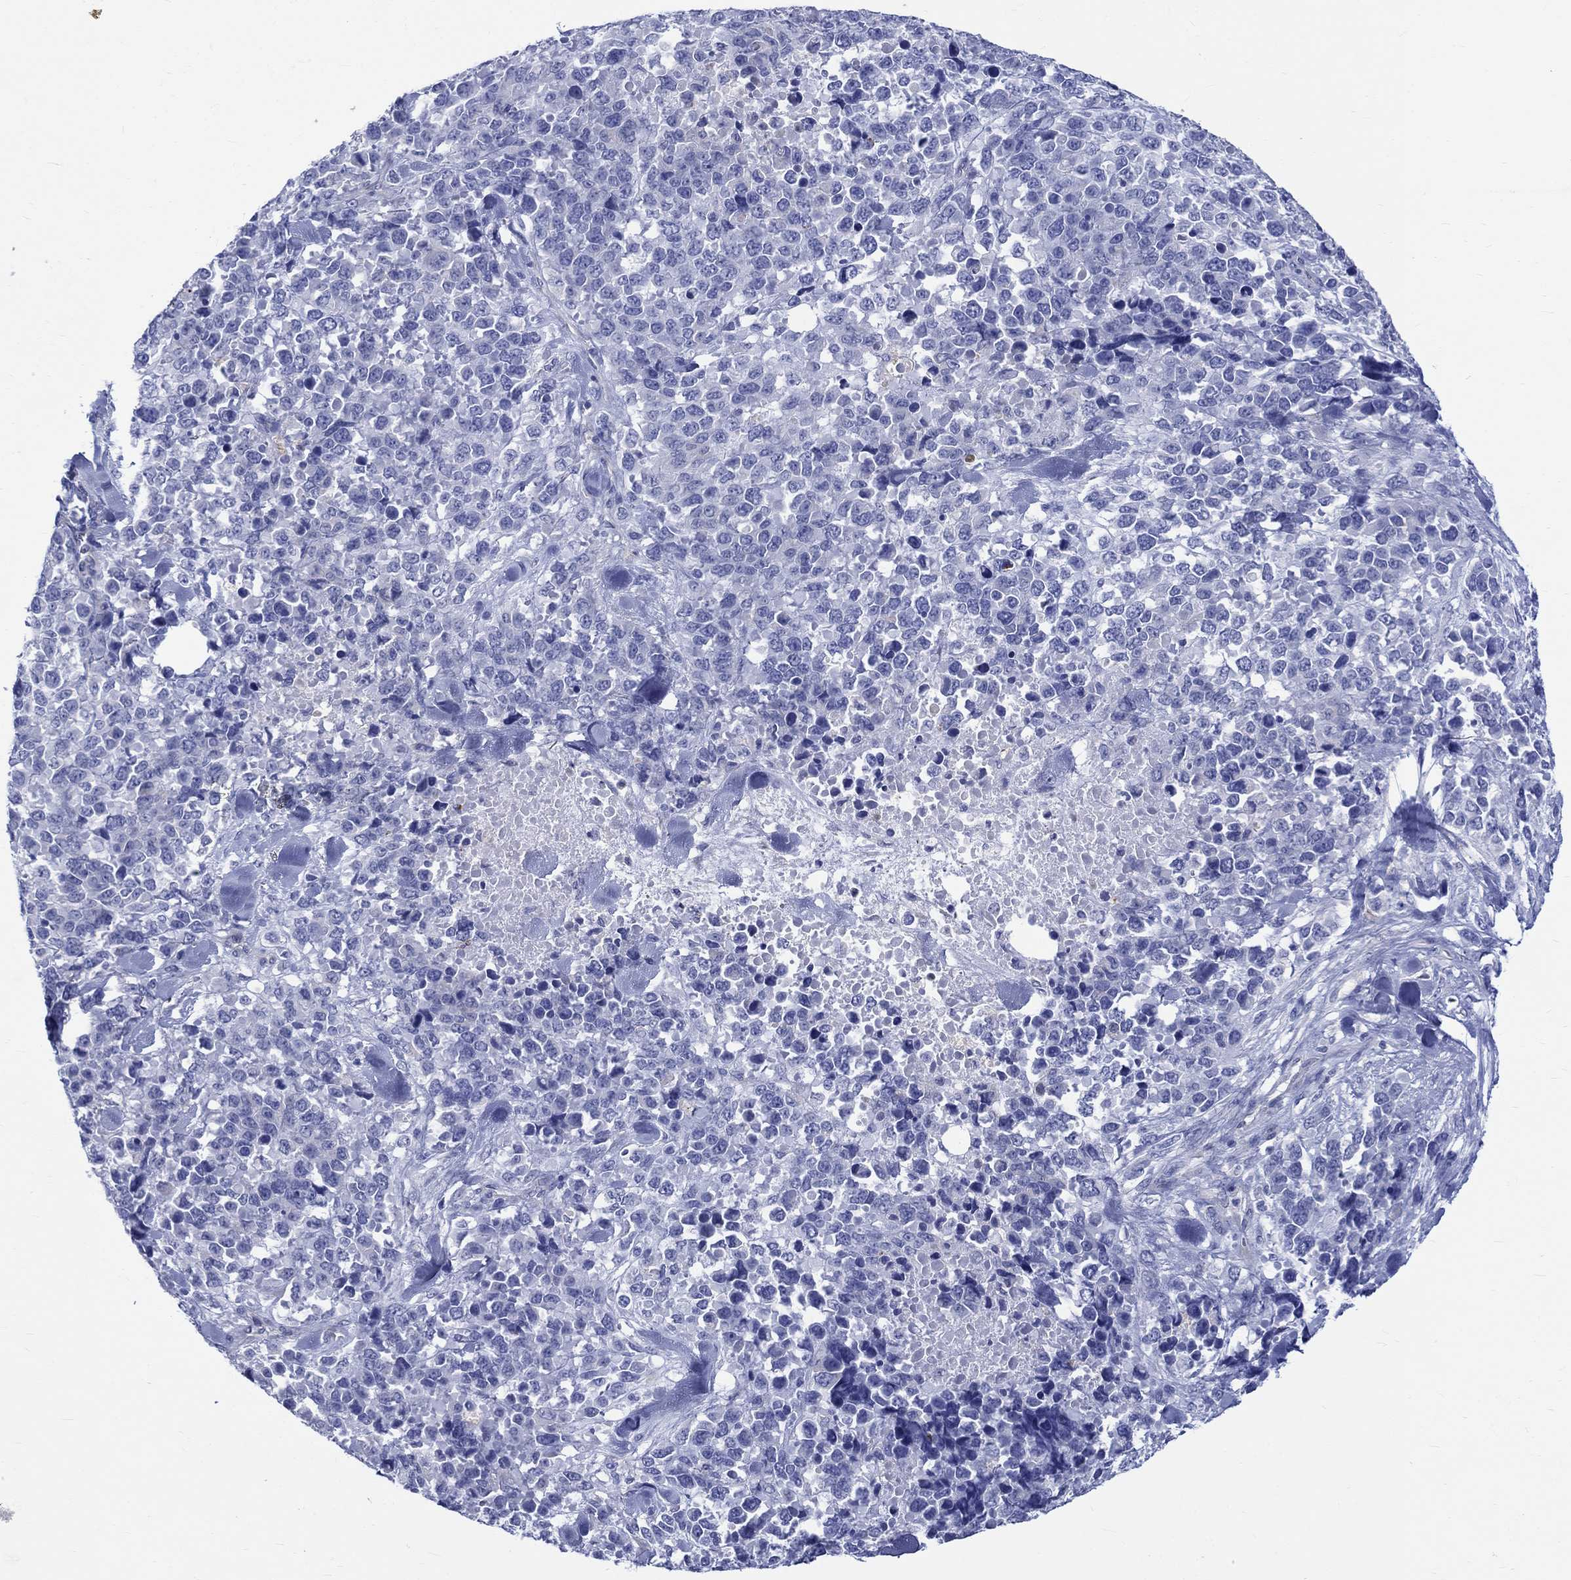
{"staining": {"intensity": "negative", "quantity": "none", "location": "none"}, "tissue": "melanoma", "cell_type": "Tumor cells", "image_type": "cancer", "snomed": [{"axis": "morphology", "description": "Malignant melanoma, Metastatic site"}, {"axis": "topography", "description": "Skin"}], "caption": "Tumor cells are negative for brown protein staining in melanoma.", "gene": "SH2D7", "patient": {"sex": "male", "age": 84}}